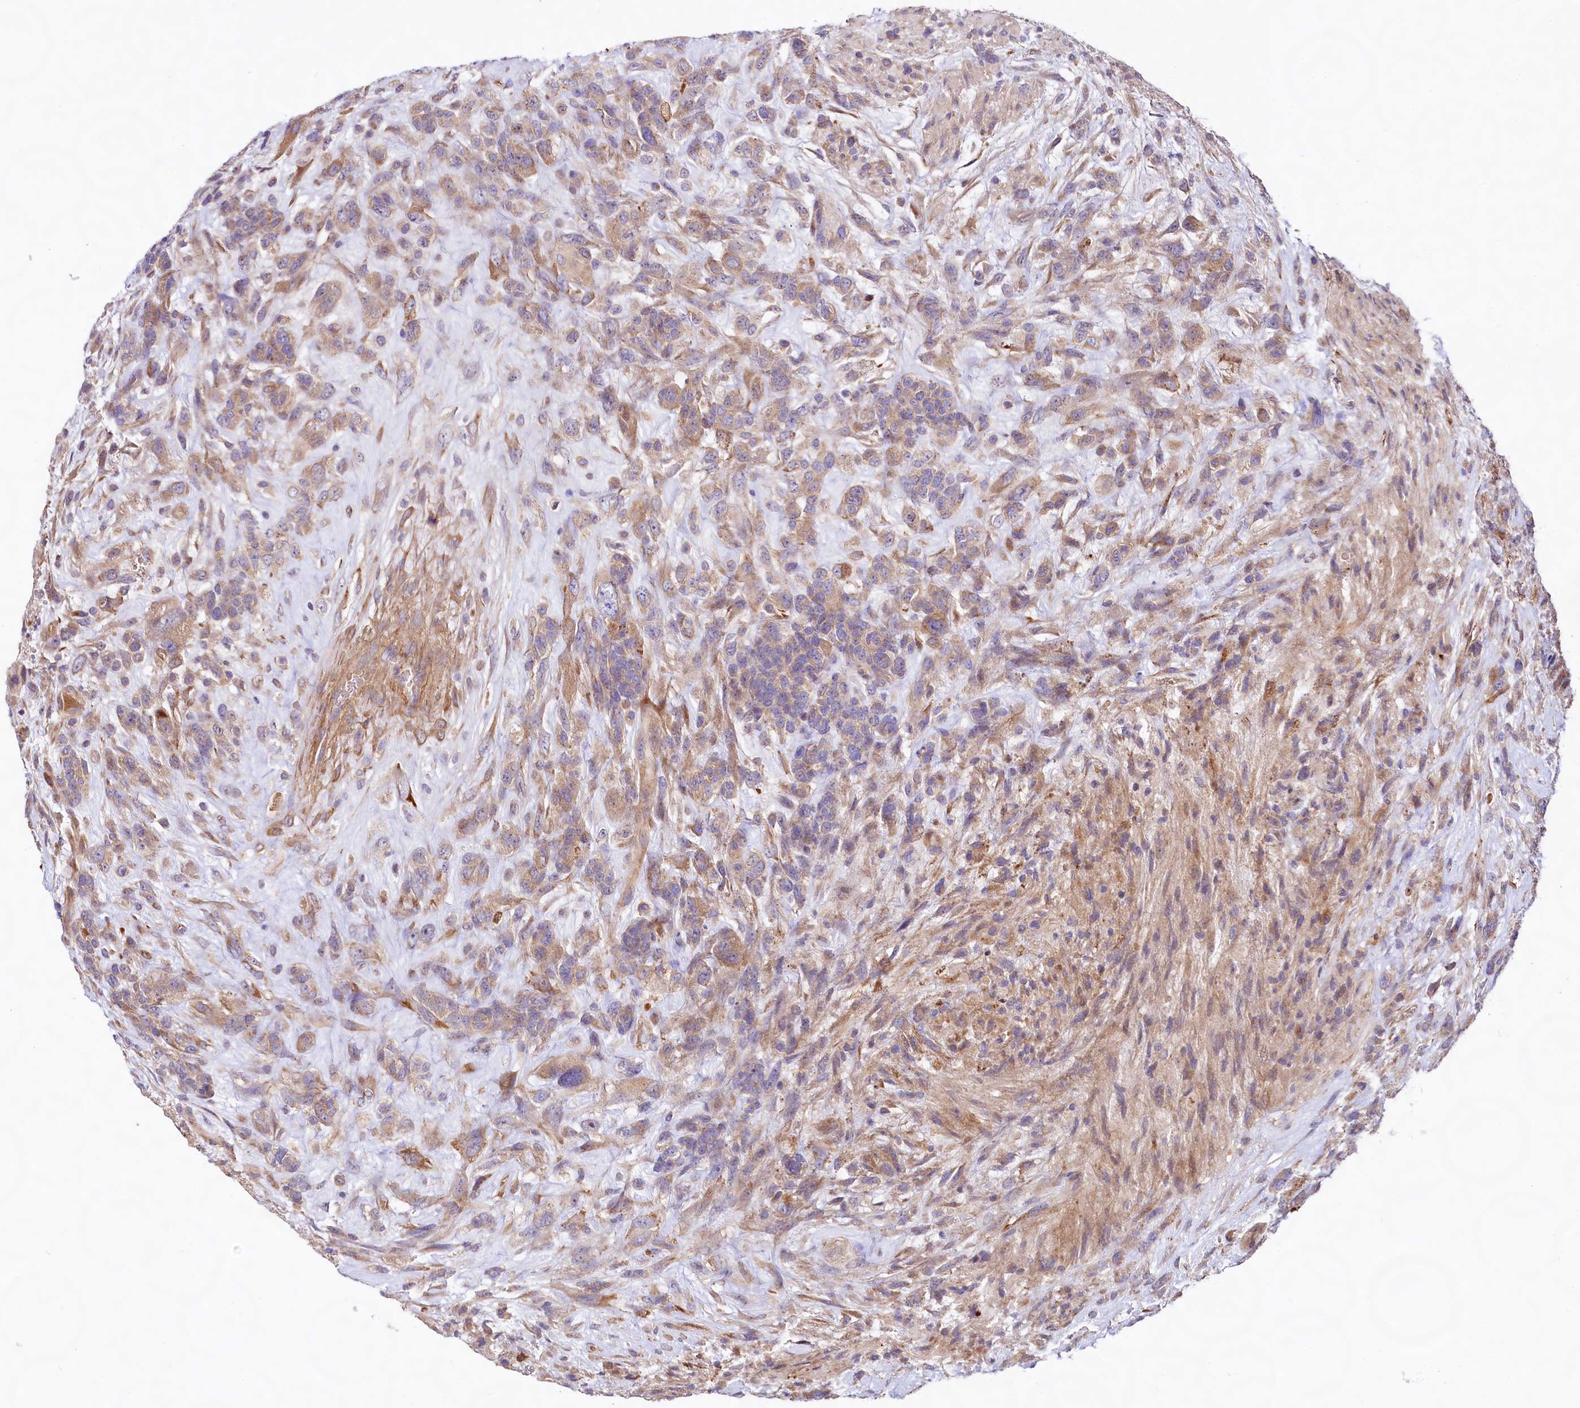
{"staining": {"intensity": "weak", "quantity": "25%-75%", "location": "cytoplasmic/membranous"}, "tissue": "glioma", "cell_type": "Tumor cells", "image_type": "cancer", "snomed": [{"axis": "morphology", "description": "Glioma, malignant, High grade"}, {"axis": "topography", "description": "Brain"}], "caption": "Immunohistochemical staining of malignant glioma (high-grade) shows low levels of weak cytoplasmic/membranous positivity in about 25%-75% of tumor cells.", "gene": "VPS11", "patient": {"sex": "male", "age": 61}}